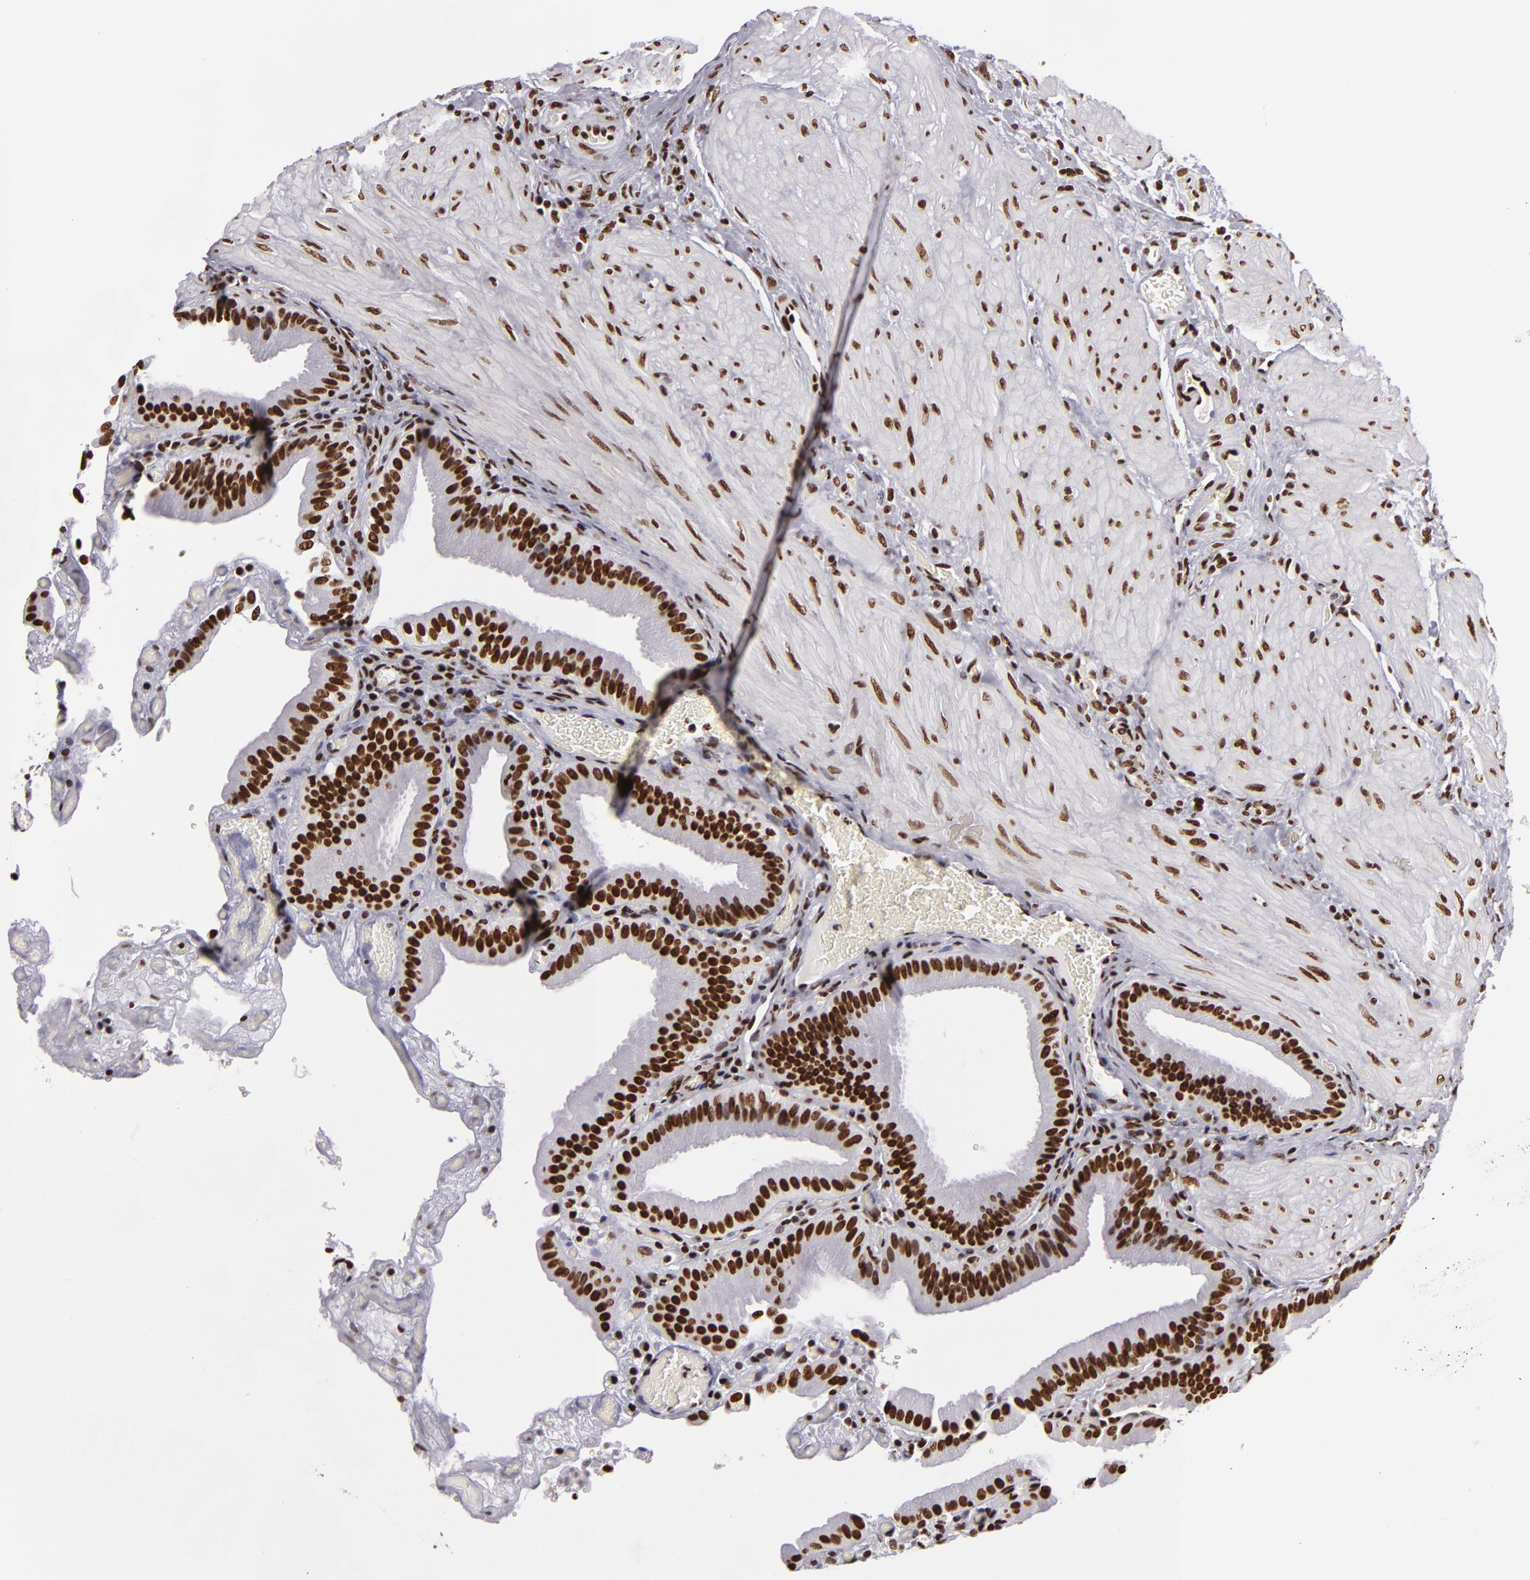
{"staining": {"intensity": "strong", "quantity": ">75%", "location": "nuclear"}, "tissue": "gallbladder", "cell_type": "Glandular cells", "image_type": "normal", "snomed": [{"axis": "morphology", "description": "Normal tissue, NOS"}, {"axis": "topography", "description": "Gallbladder"}], "caption": "DAB immunohistochemical staining of unremarkable gallbladder exhibits strong nuclear protein expression in about >75% of glandular cells.", "gene": "SAFB", "patient": {"sex": "female", "age": 75}}